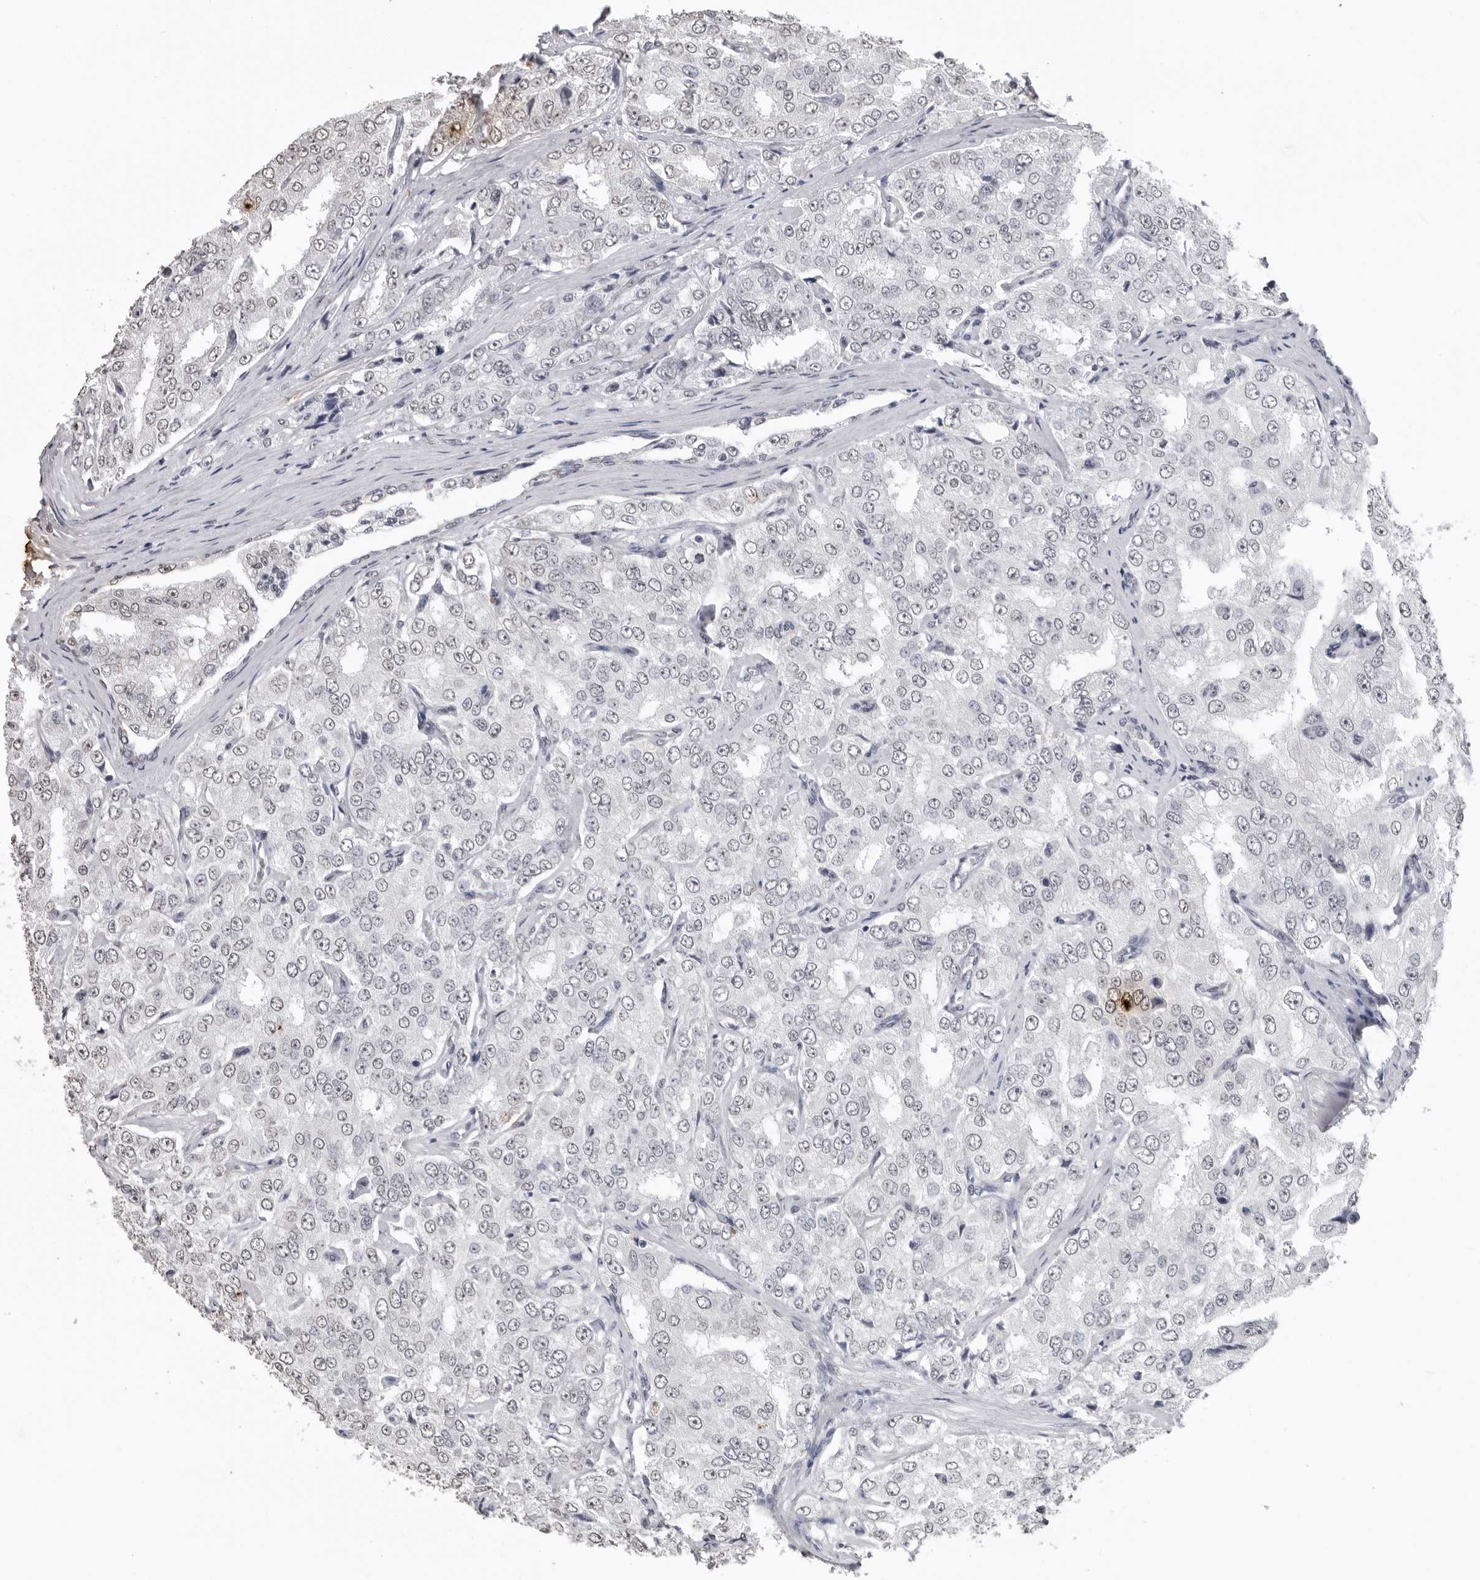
{"staining": {"intensity": "weak", "quantity": "<25%", "location": "nuclear"}, "tissue": "prostate cancer", "cell_type": "Tumor cells", "image_type": "cancer", "snomed": [{"axis": "morphology", "description": "Adenocarcinoma, High grade"}, {"axis": "topography", "description": "Prostate"}], "caption": "The immunohistochemistry image has no significant positivity in tumor cells of prostate cancer tissue.", "gene": "HEPACAM", "patient": {"sex": "male", "age": 58}}